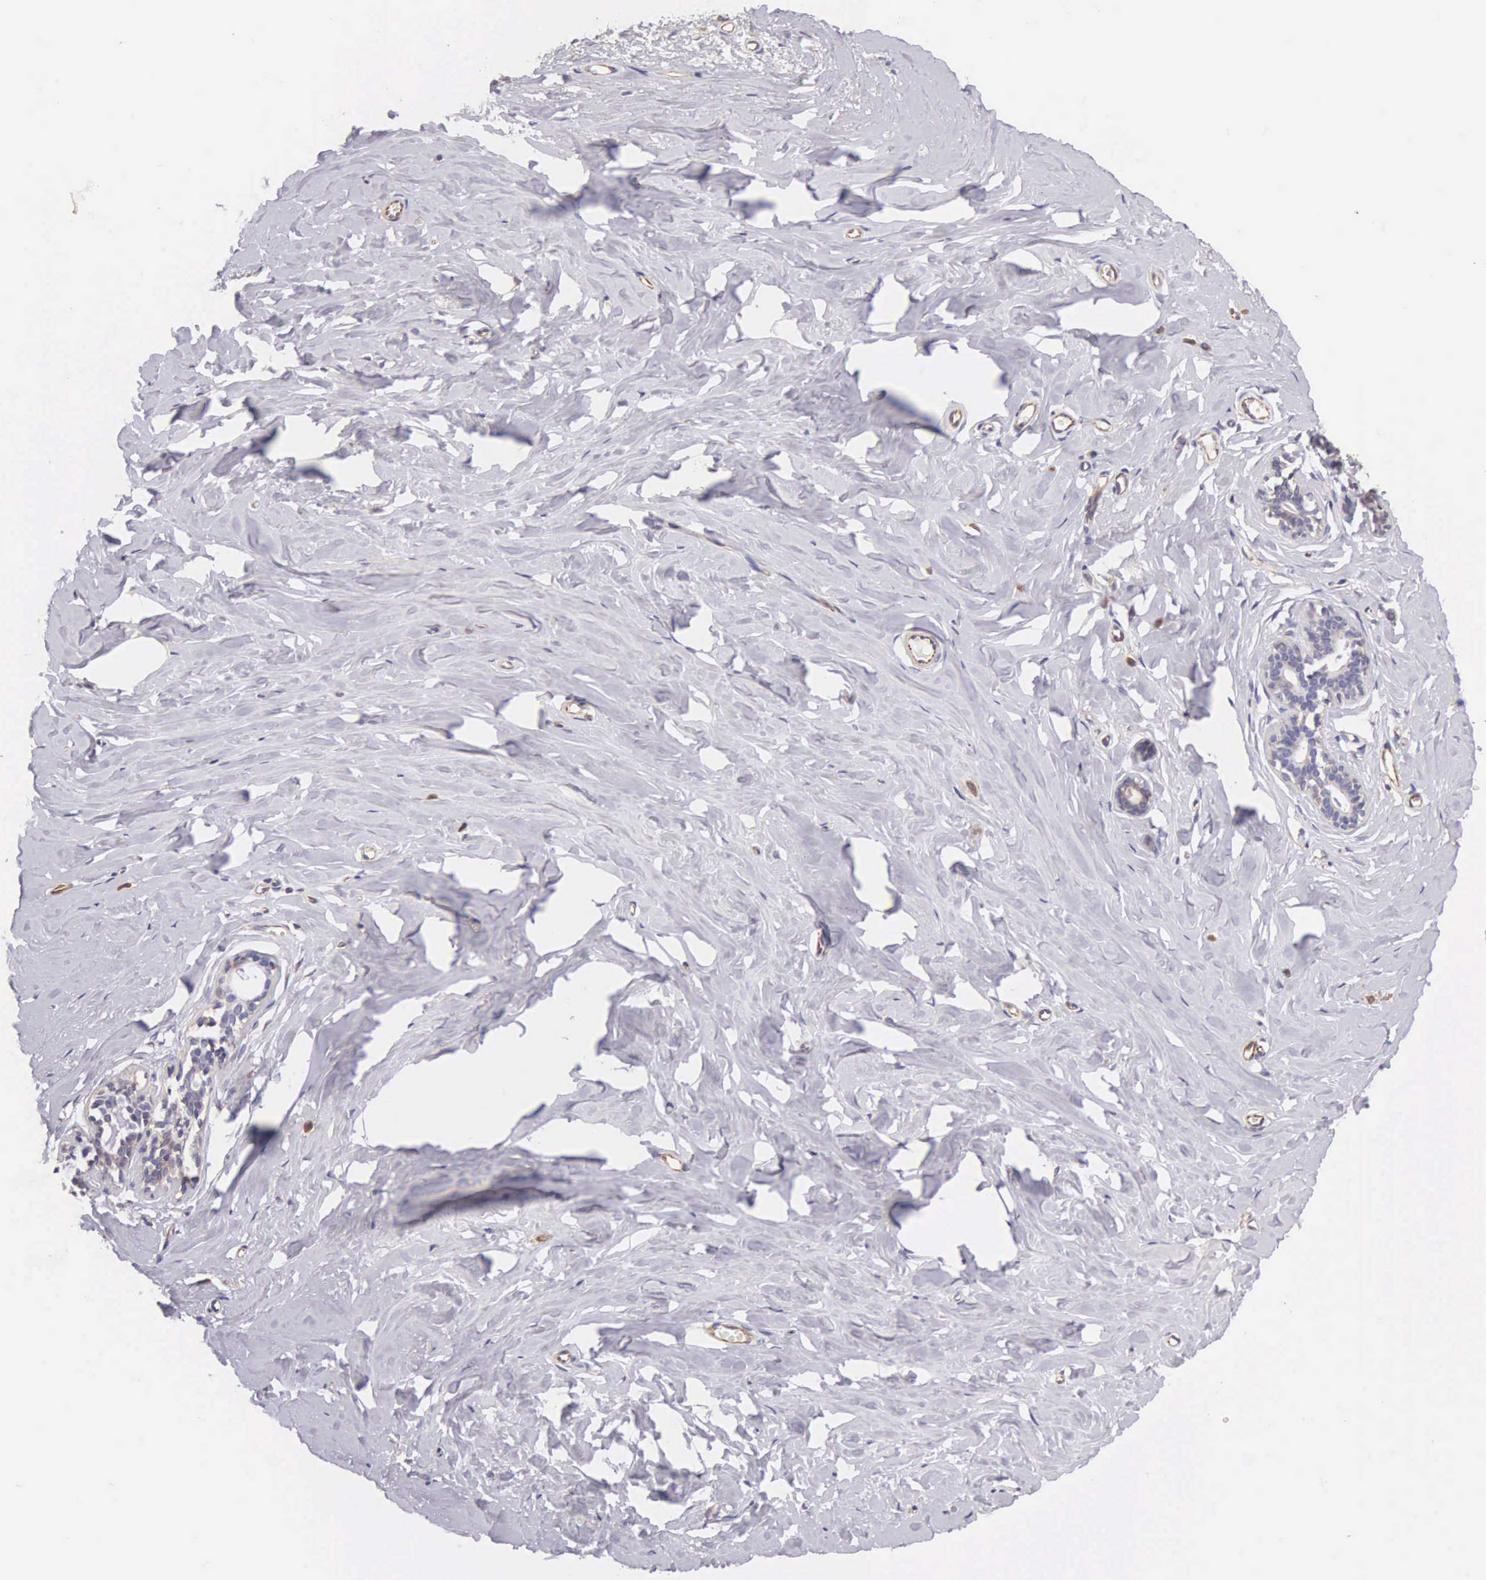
{"staining": {"intensity": "negative", "quantity": "none", "location": "none"}, "tissue": "breast", "cell_type": "Adipocytes", "image_type": "normal", "snomed": [{"axis": "morphology", "description": "Normal tissue, NOS"}, {"axis": "topography", "description": "Breast"}], "caption": "A high-resolution histopathology image shows immunohistochemistry (IHC) staining of unremarkable breast, which shows no significant staining in adipocytes.", "gene": "OSBPL3", "patient": {"sex": "female", "age": 45}}